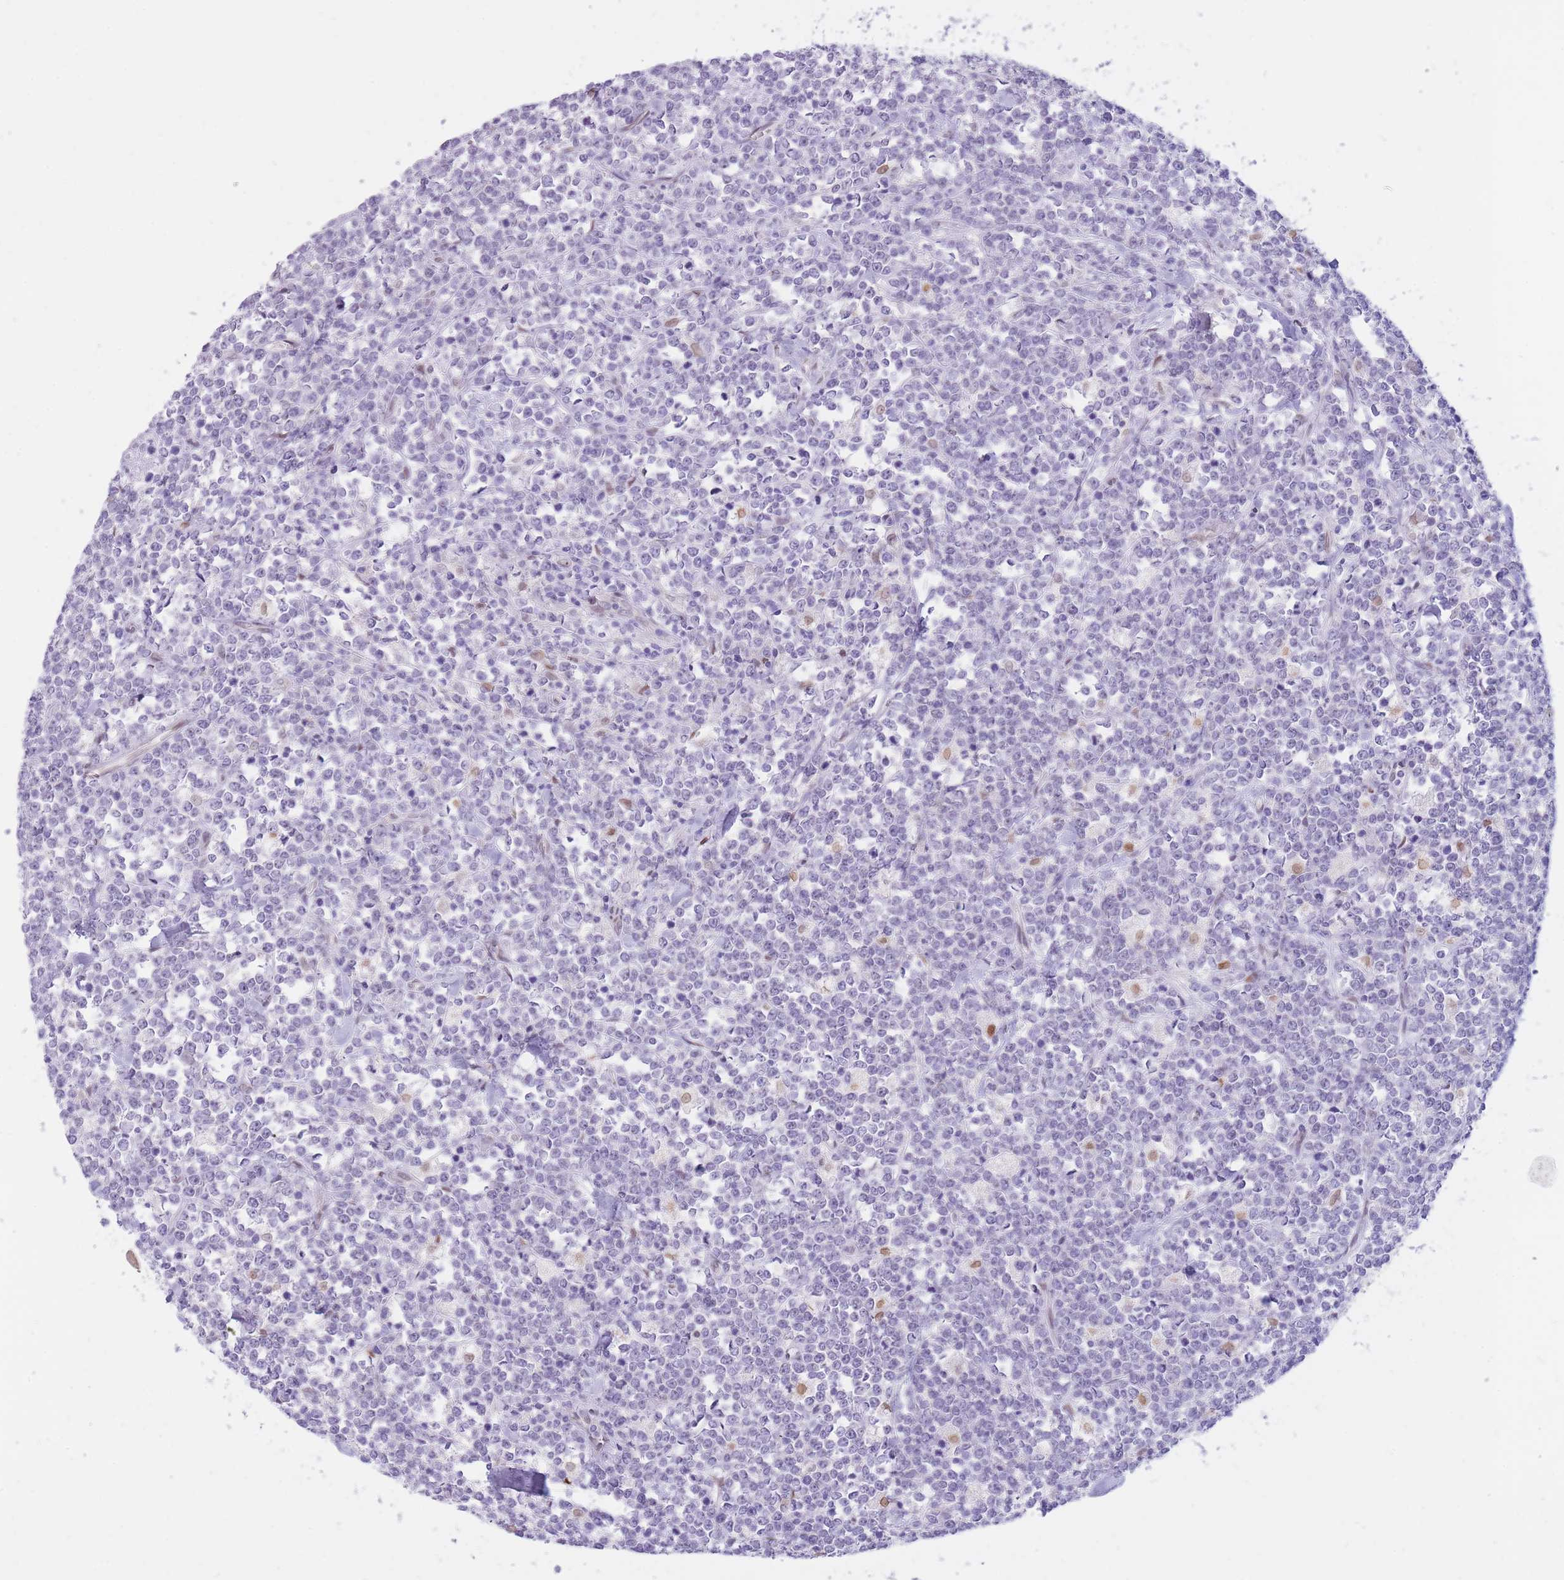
{"staining": {"intensity": "negative", "quantity": "none", "location": "none"}, "tissue": "lymphoma", "cell_type": "Tumor cells", "image_type": "cancer", "snomed": [{"axis": "morphology", "description": "Malignant lymphoma, non-Hodgkin's type, High grade"}, {"axis": "topography", "description": "Small intestine"}, {"axis": "topography", "description": "Colon"}], "caption": "High-grade malignant lymphoma, non-Hodgkin's type was stained to show a protein in brown. There is no significant expression in tumor cells.", "gene": "HOOK2", "patient": {"sex": "male", "age": 8}}